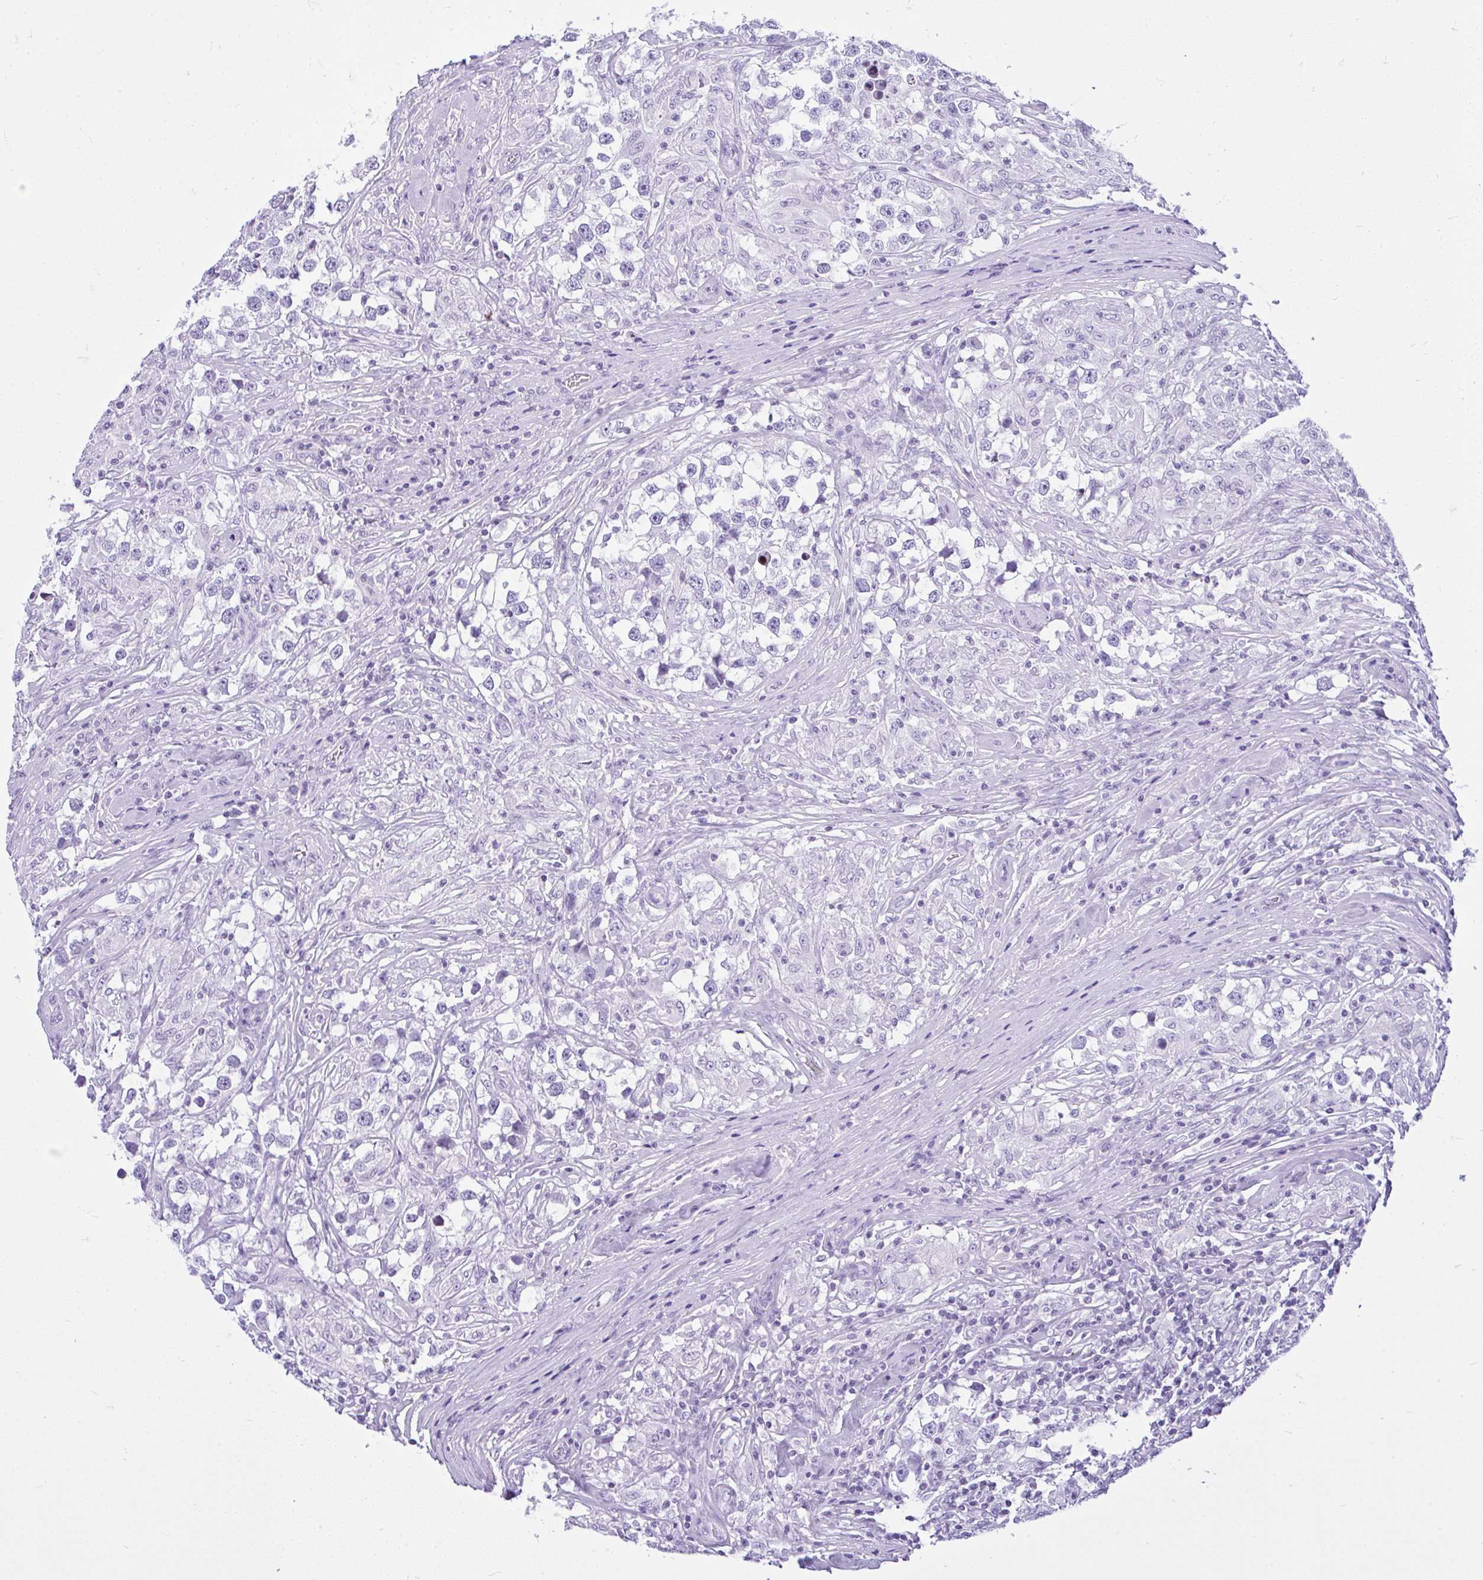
{"staining": {"intensity": "negative", "quantity": "none", "location": "none"}, "tissue": "testis cancer", "cell_type": "Tumor cells", "image_type": "cancer", "snomed": [{"axis": "morphology", "description": "Seminoma, NOS"}, {"axis": "topography", "description": "Testis"}], "caption": "This is an immunohistochemistry micrograph of testis cancer (seminoma). There is no positivity in tumor cells.", "gene": "KRT27", "patient": {"sex": "male", "age": 46}}